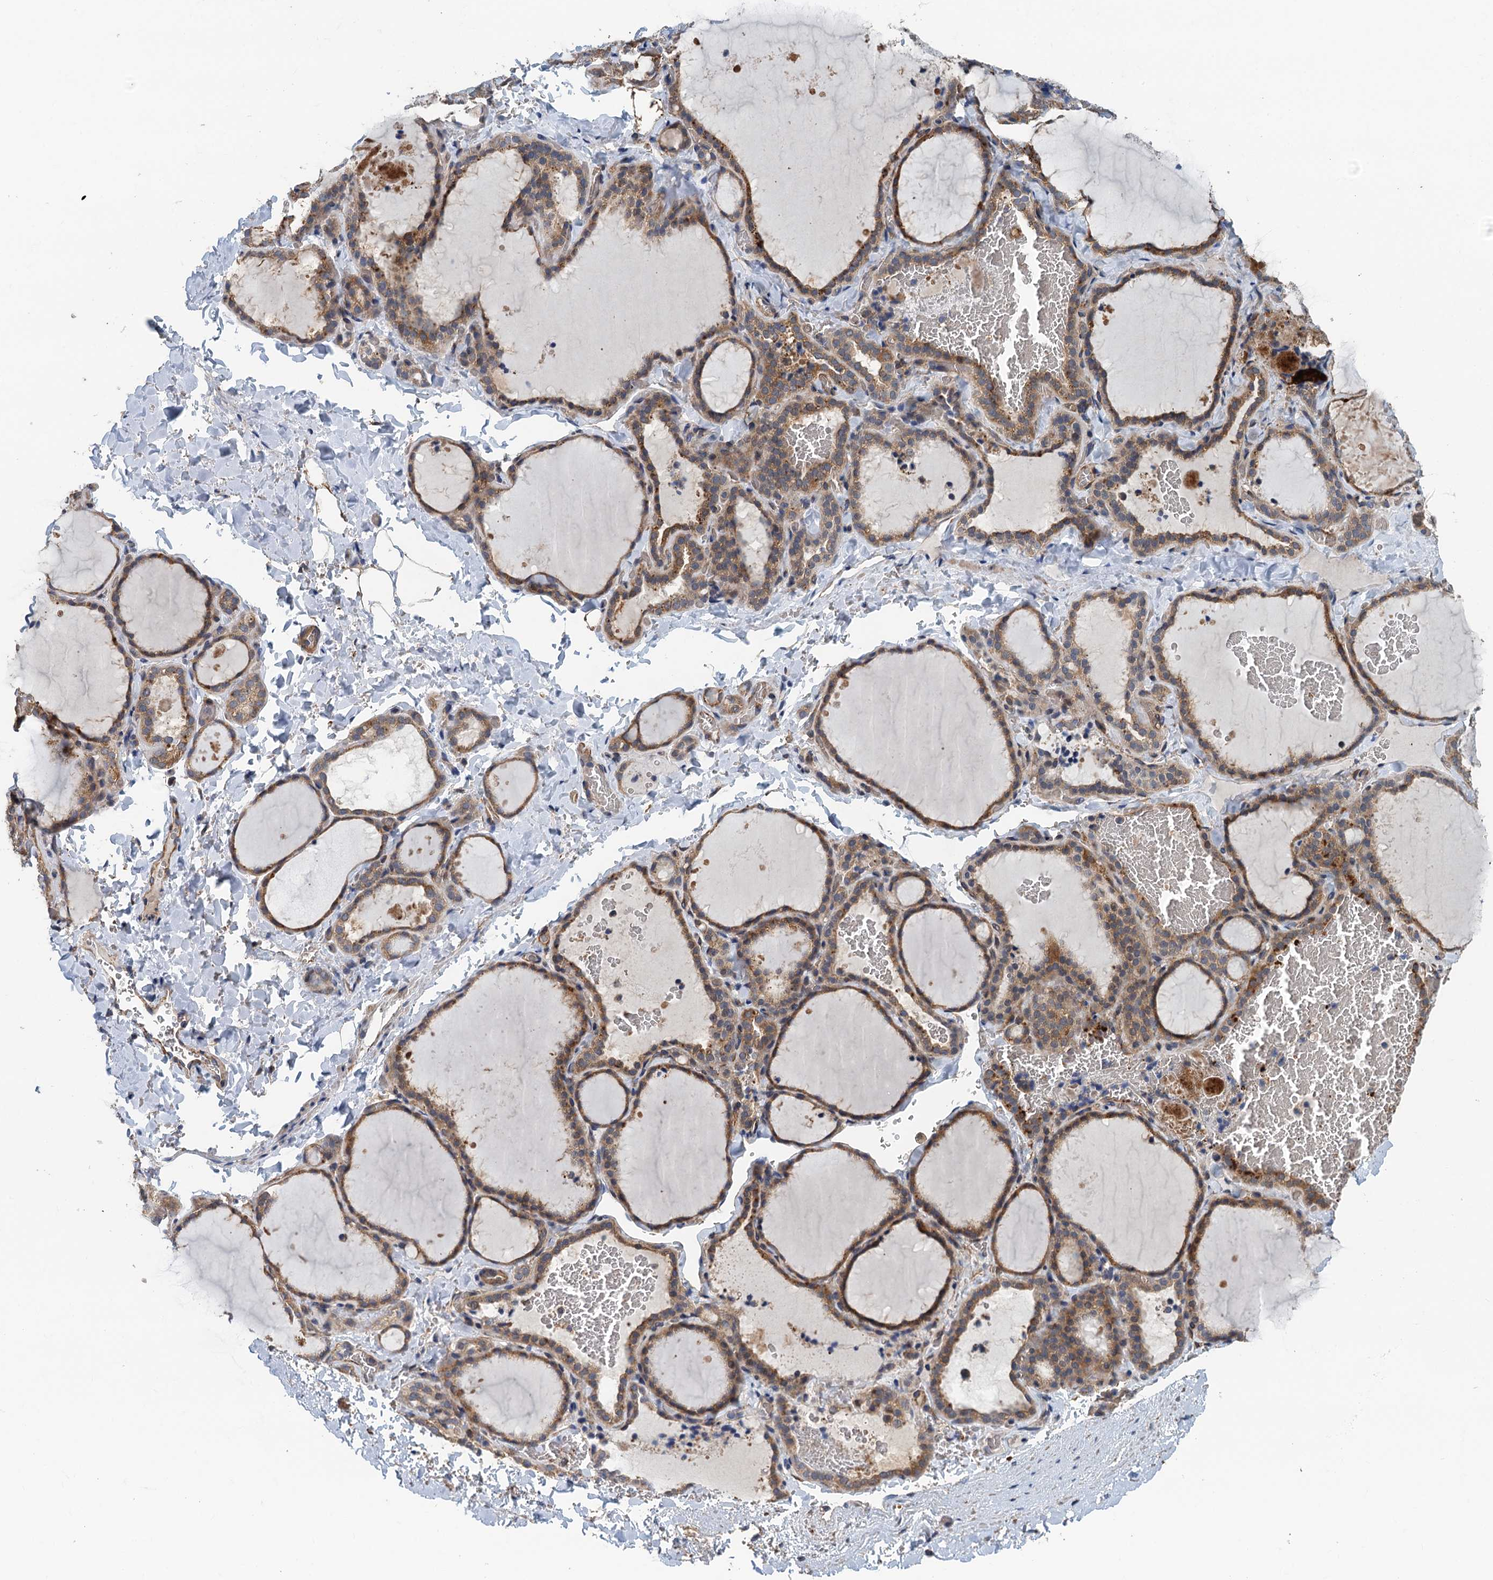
{"staining": {"intensity": "moderate", "quantity": ">75%", "location": "cytoplasmic/membranous"}, "tissue": "thyroid gland", "cell_type": "Glandular cells", "image_type": "normal", "snomed": [{"axis": "morphology", "description": "Normal tissue, NOS"}, {"axis": "topography", "description": "Thyroid gland"}], "caption": "Immunohistochemistry histopathology image of benign thyroid gland: human thyroid gland stained using immunohistochemistry exhibits medium levels of moderate protein expression localized specifically in the cytoplasmic/membranous of glandular cells, appearing as a cytoplasmic/membranous brown color.", "gene": "RSAD2", "patient": {"sex": "female", "age": 22}}